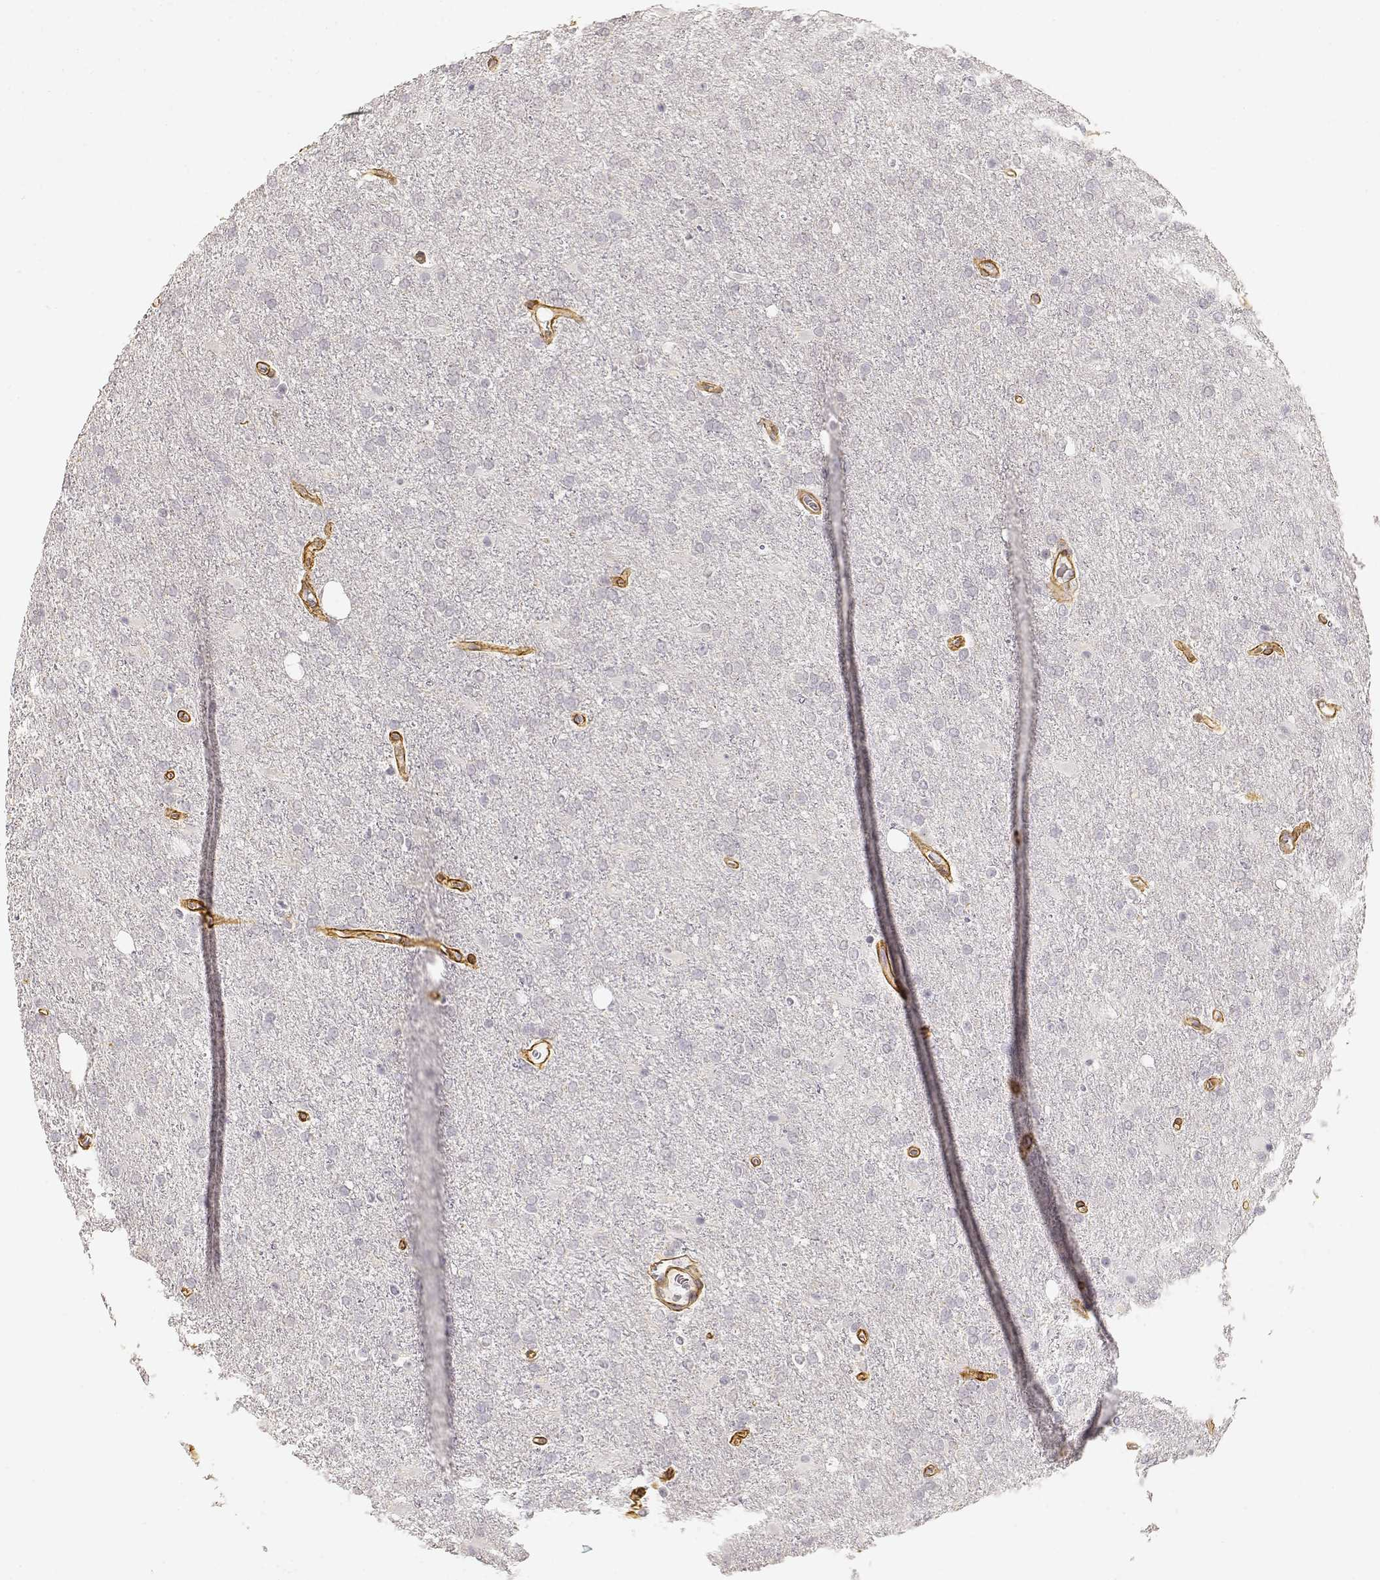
{"staining": {"intensity": "negative", "quantity": "none", "location": "none"}, "tissue": "glioma", "cell_type": "Tumor cells", "image_type": "cancer", "snomed": [{"axis": "morphology", "description": "Glioma, malignant, High grade"}, {"axis": "topography", "description": "Cerebral cortex"}], "caption": "Tumor cells are negative for protein expression in human malignant high-grade glioma.", "gene": "LAMA4", "patient": {"sex": "male", "age": 70}}